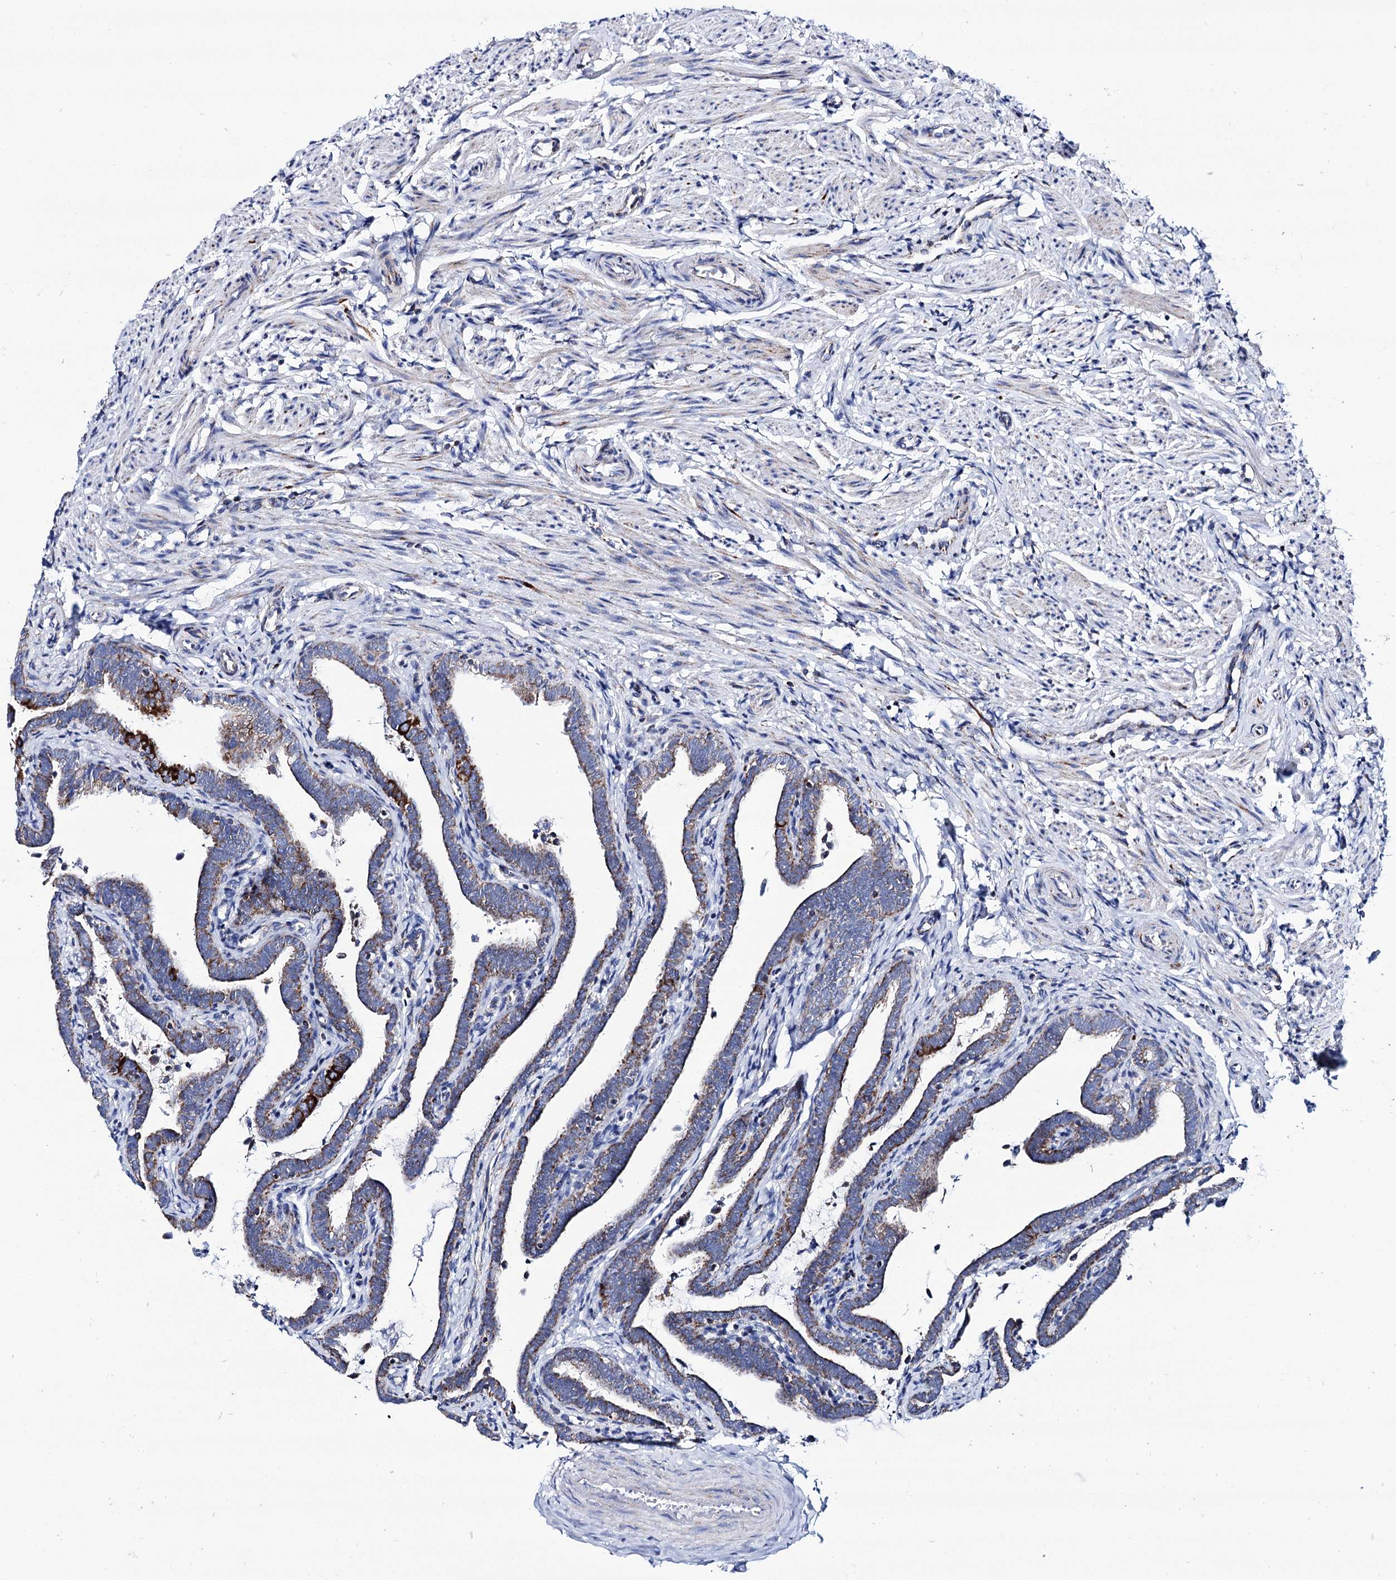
{"staining": {"intensity": "strong", "quantity": "25%-75%", "location": "cytoplasmic/membranous"}, "tissue": "fallopian tube", "cell_type": "Glandular cells", "image_type": "normal", "snomed": [{"axis": "morphology", "description": "Normal tissue, NOS"}, {"axis": "topography", "description": "Fallopian tube"}], "caption": "IHC of unremarkable human fallopian tube reveals high levels of strong cytoplasmic/membranous staining in about 25%-75% of glandular cells. (DAB (3,3'-diaminobenzidine) IHC, brown staining for protein, blue staining for nuclei).", "gene": "UBASH3B", "patient": {"sex": "female", "age": 36}}